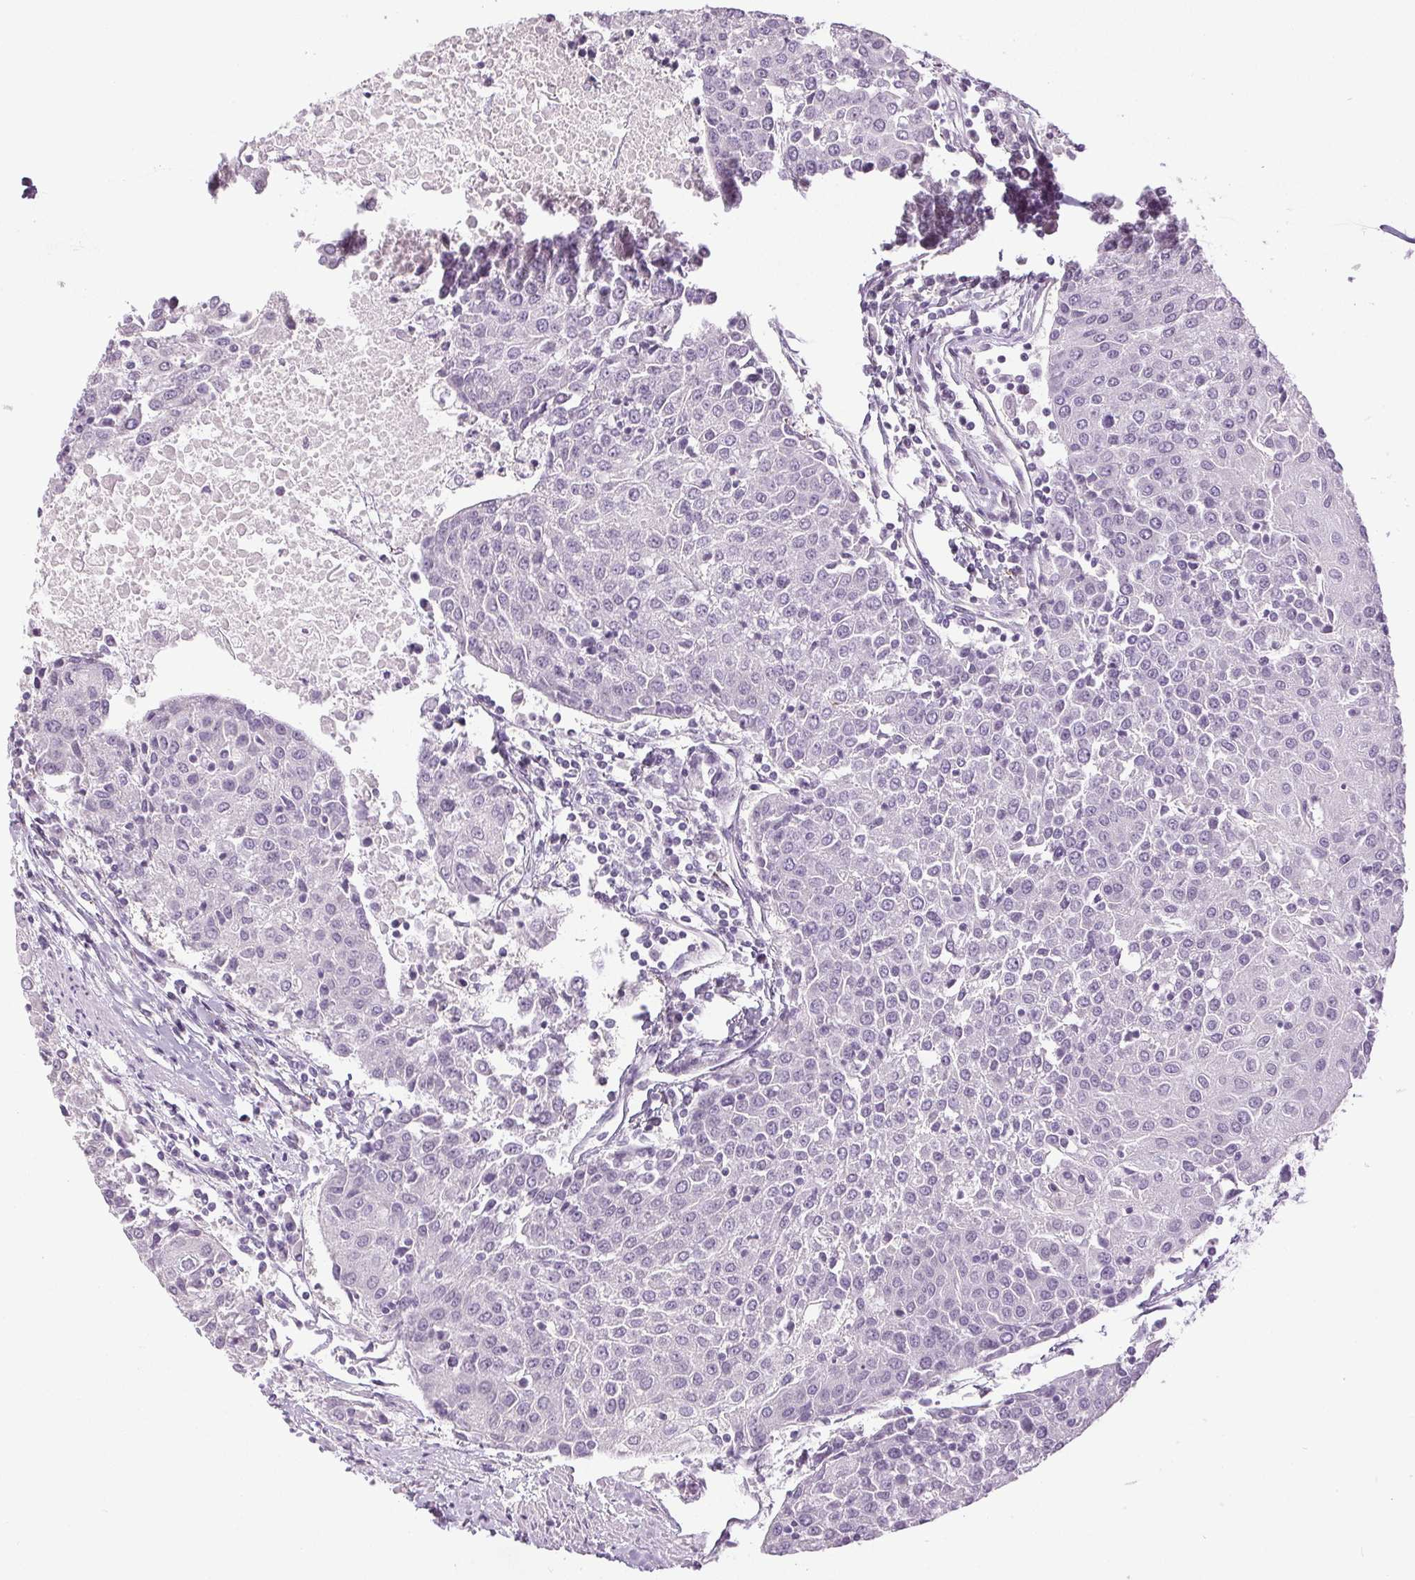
{"staining": {"intensity": "negative", "quantity": "none", "location": "none"}, "tissue": "urothelial cancer", "cell_type": "Tumor cells", "image_type": "cancer", "snomed": [{"axis": "morphology", "description": "Urothelial carcinoma, High grade"}, {"axis": "topography", "description": "Urinary bladder"}], "caption": "A micrograph of human urothelial carcinoma (high-grade) is negative for staining in tumor cells. (Brightfield microscopy of DAB (3,3'-diaminobenzidine) immunohistochemistry (IHC) at high magnification).", "gene": "DNAJC6", "patient": {"sex": "female", "age": 85}}